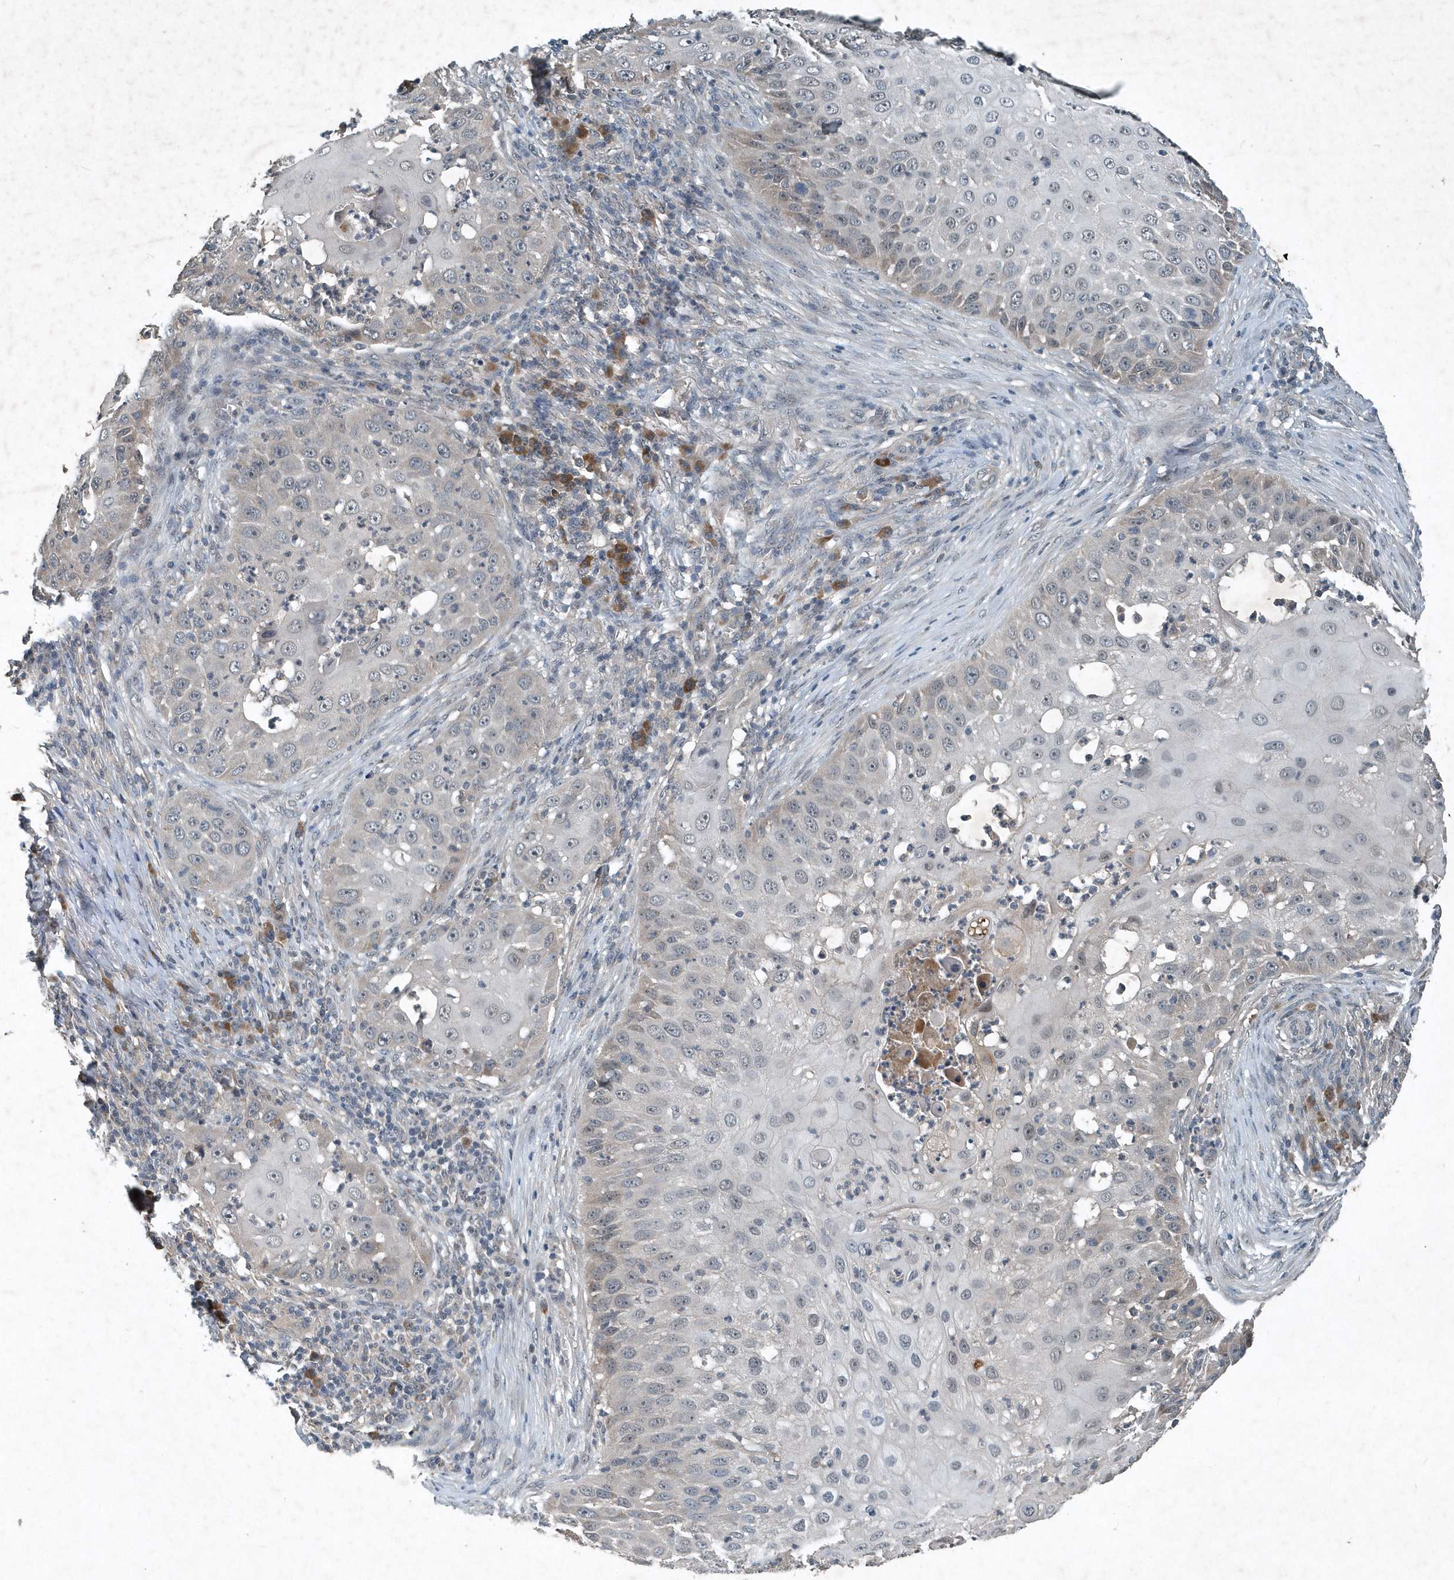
{"staining": {"intensity": "negative", "quantity": "none", "location": "none"}, "tissue": "skin cancer", "cell_type": "Tumor cells", "image_type": "cancer", "snomed": [{"axis": "morphology", "description": "Squamous cell carcinoma, NOS"}, {"axis": "topography", "description": "Skin"}], "caption": "A micrograph of human squamous cell carcinoma (skin) is negative for staining in tumor cells.", "gene": "SCFD2", "patient": {"sex": "female", "age": 44}}